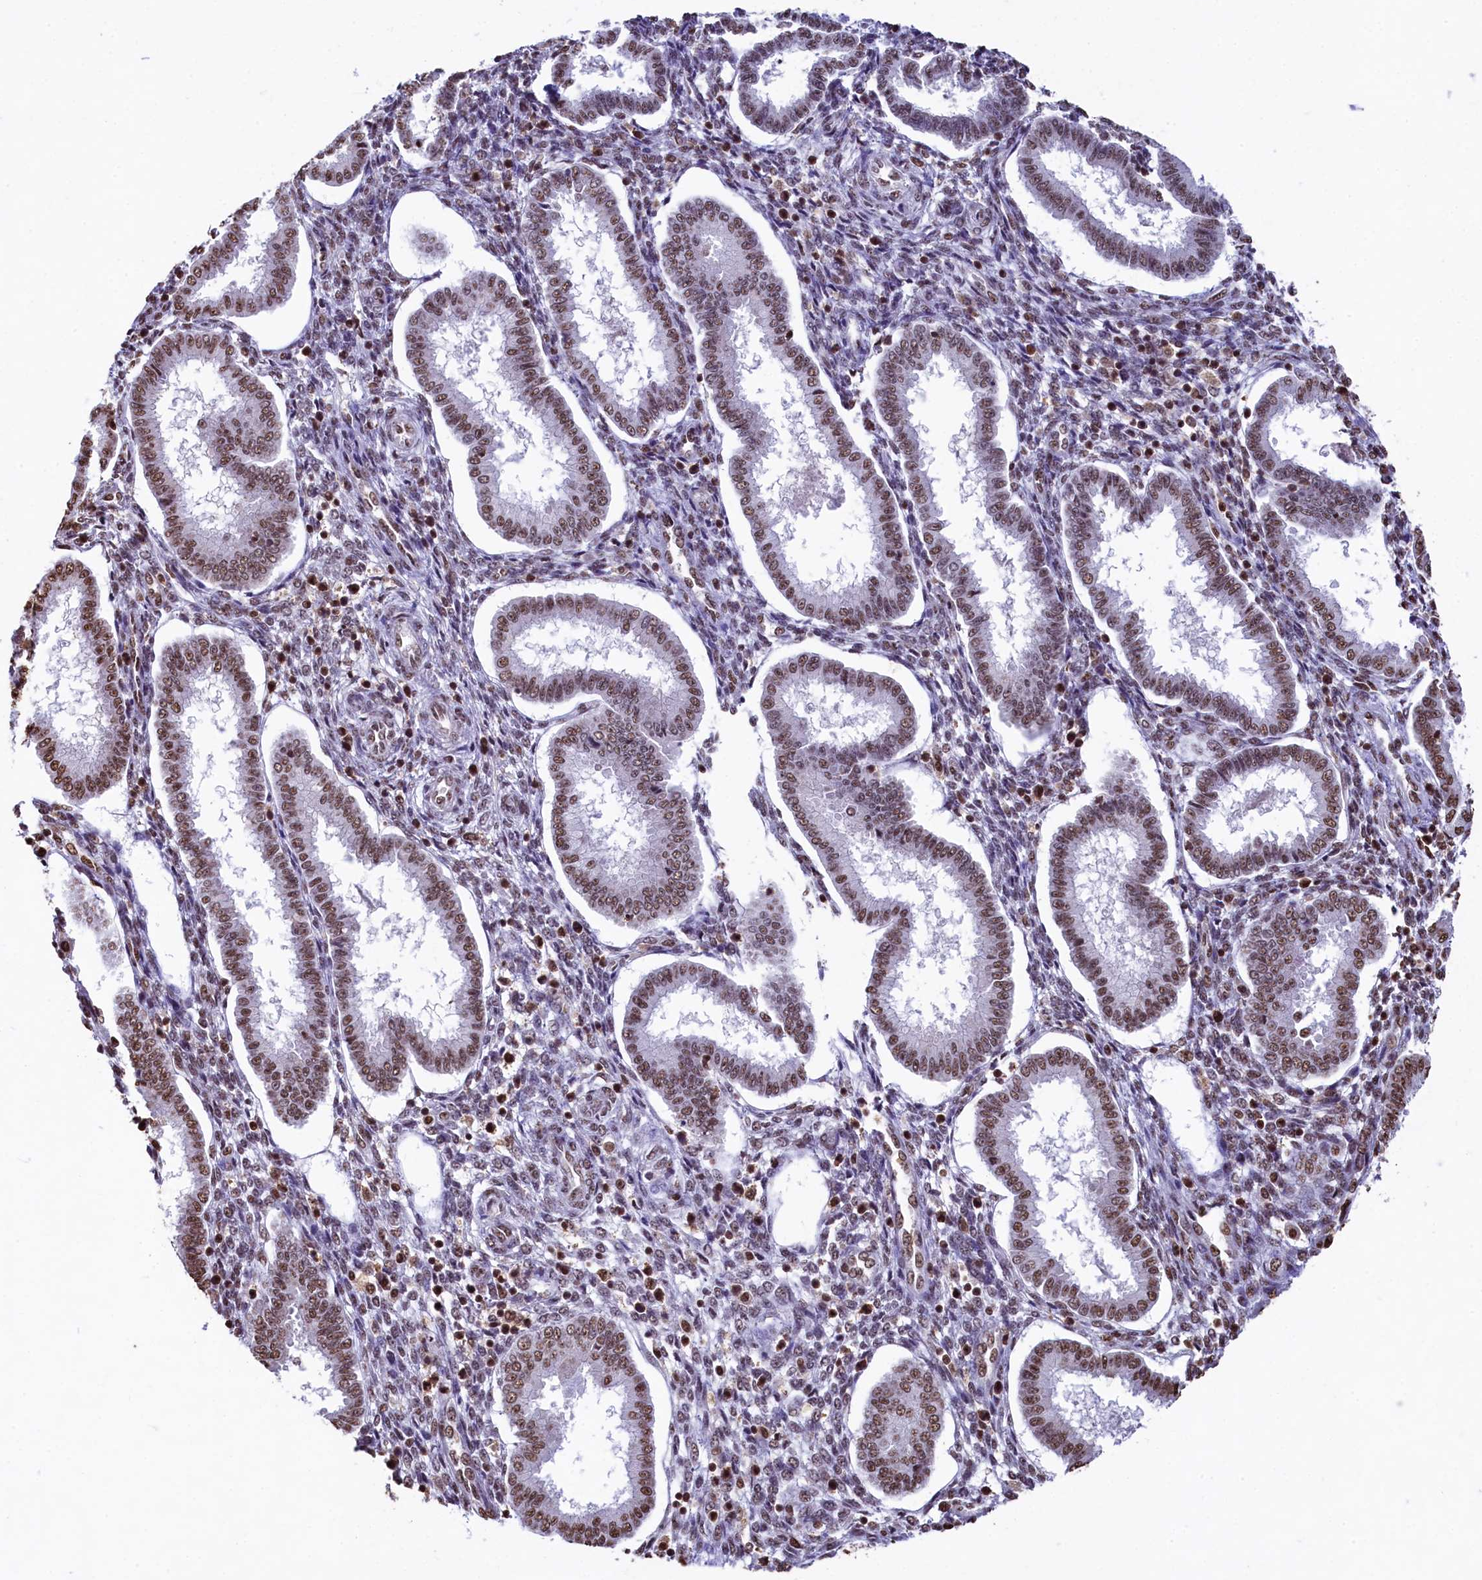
{"staining": {"intensity": "moderate", "quantity": "25%-75%", "location": "nuclear"}, "tissue": "endometrium", "cell_type": "Cells in endometrial stroma", "image_type": "normal", "snomed": [{"axis": "morphology", "description": "Normal tissue, NOS"}, {"axis": "topography", "description": "Endometrium"}], "caption": "Immunohistochemistry of unremarkable endometrium displays medium levels of moderate nuclear expression in approximately 25%-75% of cells in endometrial stroma.", "gene": "SNRPD2", "patient": {"sex": "female", "age": 24}}